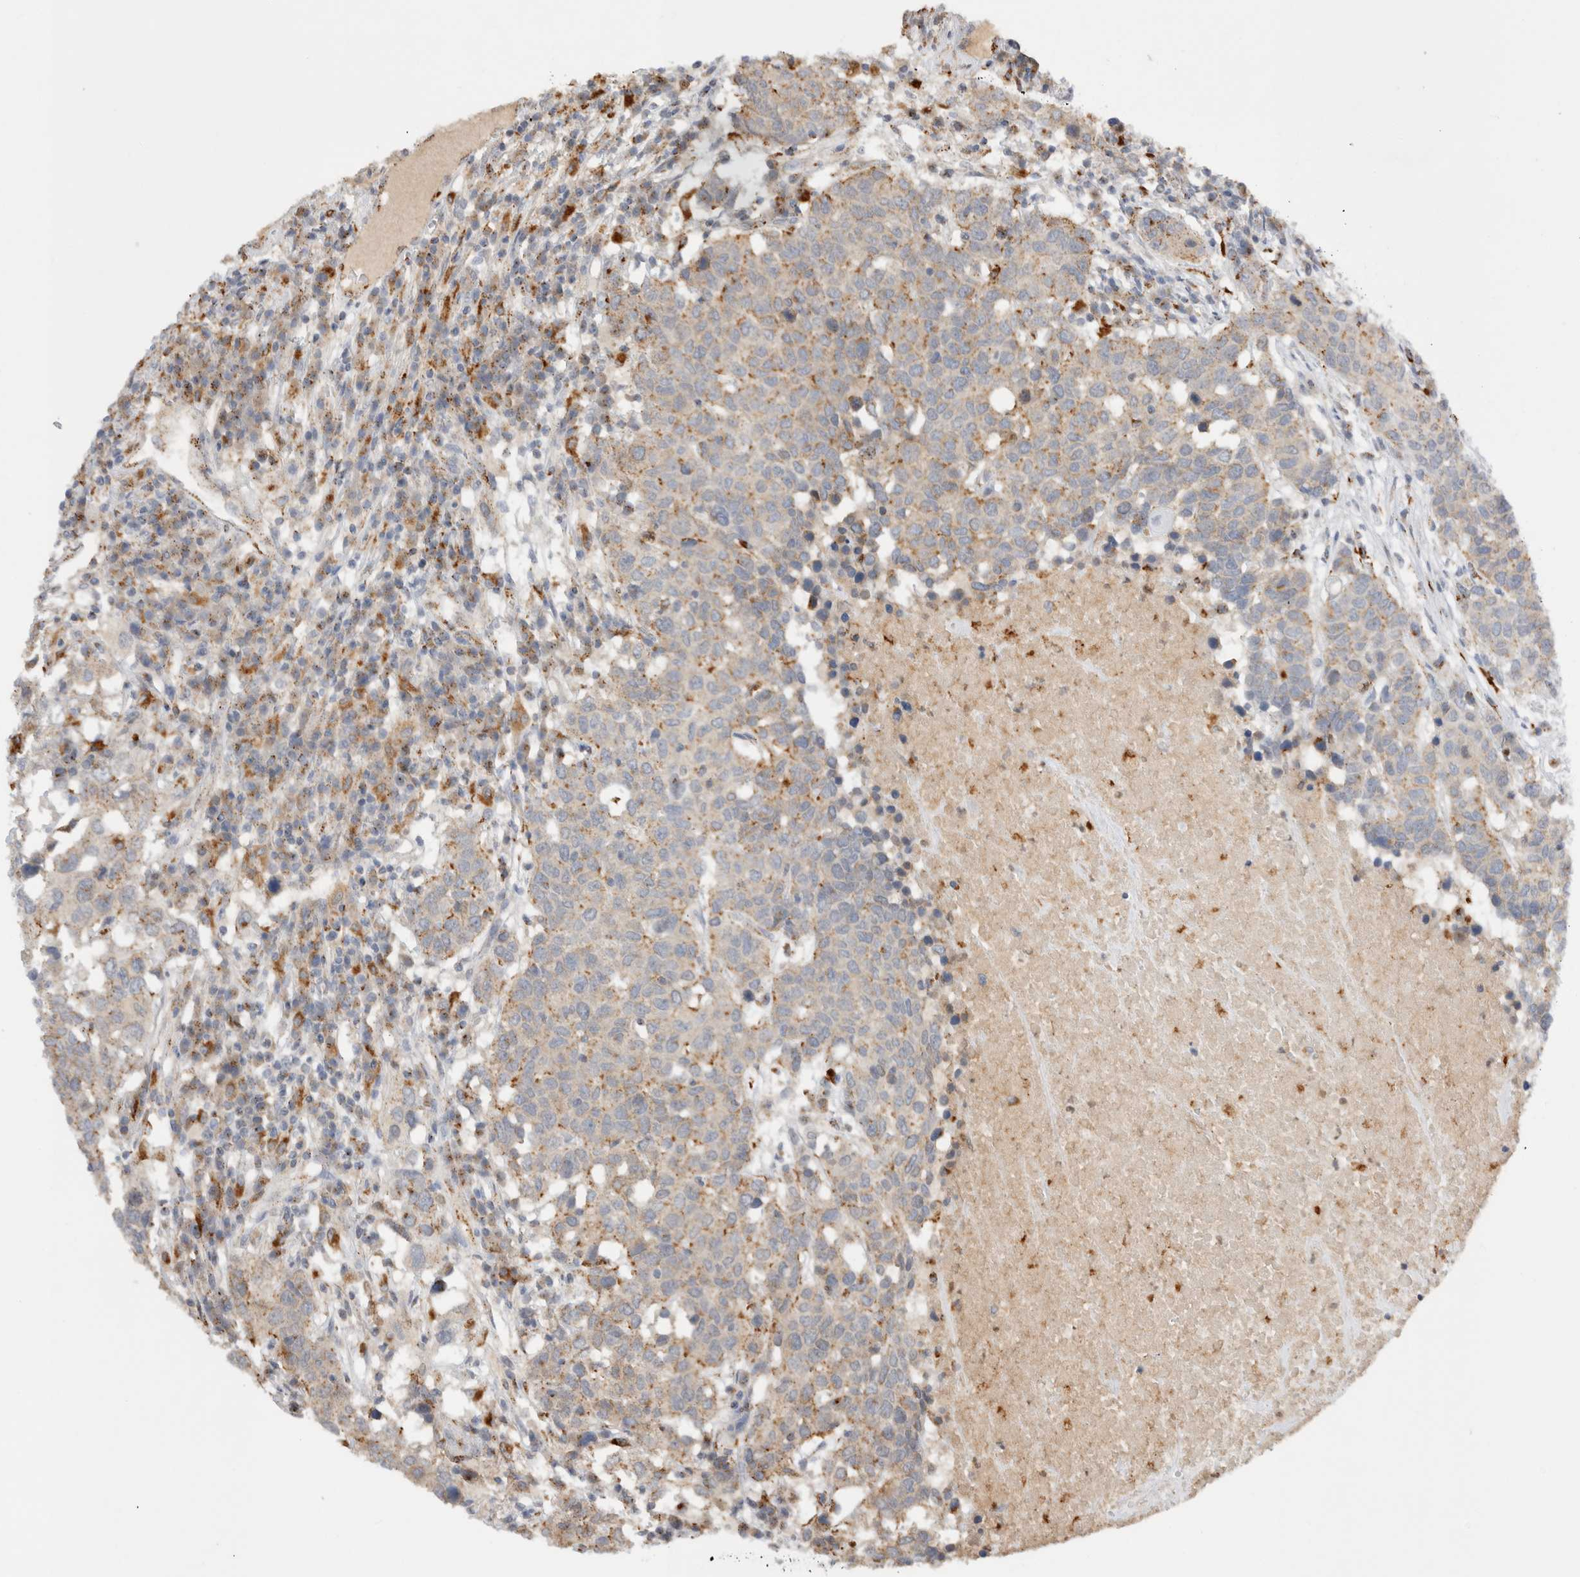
{"staining": {"intensity": "moderate", "quantity": "<25%", "location": "cytoplasmic/membranous"}, "tissue": "head and neck cancer", "cell_type": "Tumor cells", "image_type": "cancer", "snomed": [{"axis": "morphology", "description": "Squamous cell carcinoma, NOS"}, {"axis": "topography", "description": "Head-Neck"}], "caption": "High-magnification brightfield microscopy of head and neck cancer stained with DAB (brown) and counterstained with hematoxylin (blue). tumor cells exhibit moderate cytoplasmic/membranous staining is seen in about<25% of cells.", "gene": "GNS", "patient": {"sex": "male", "age": 66}}